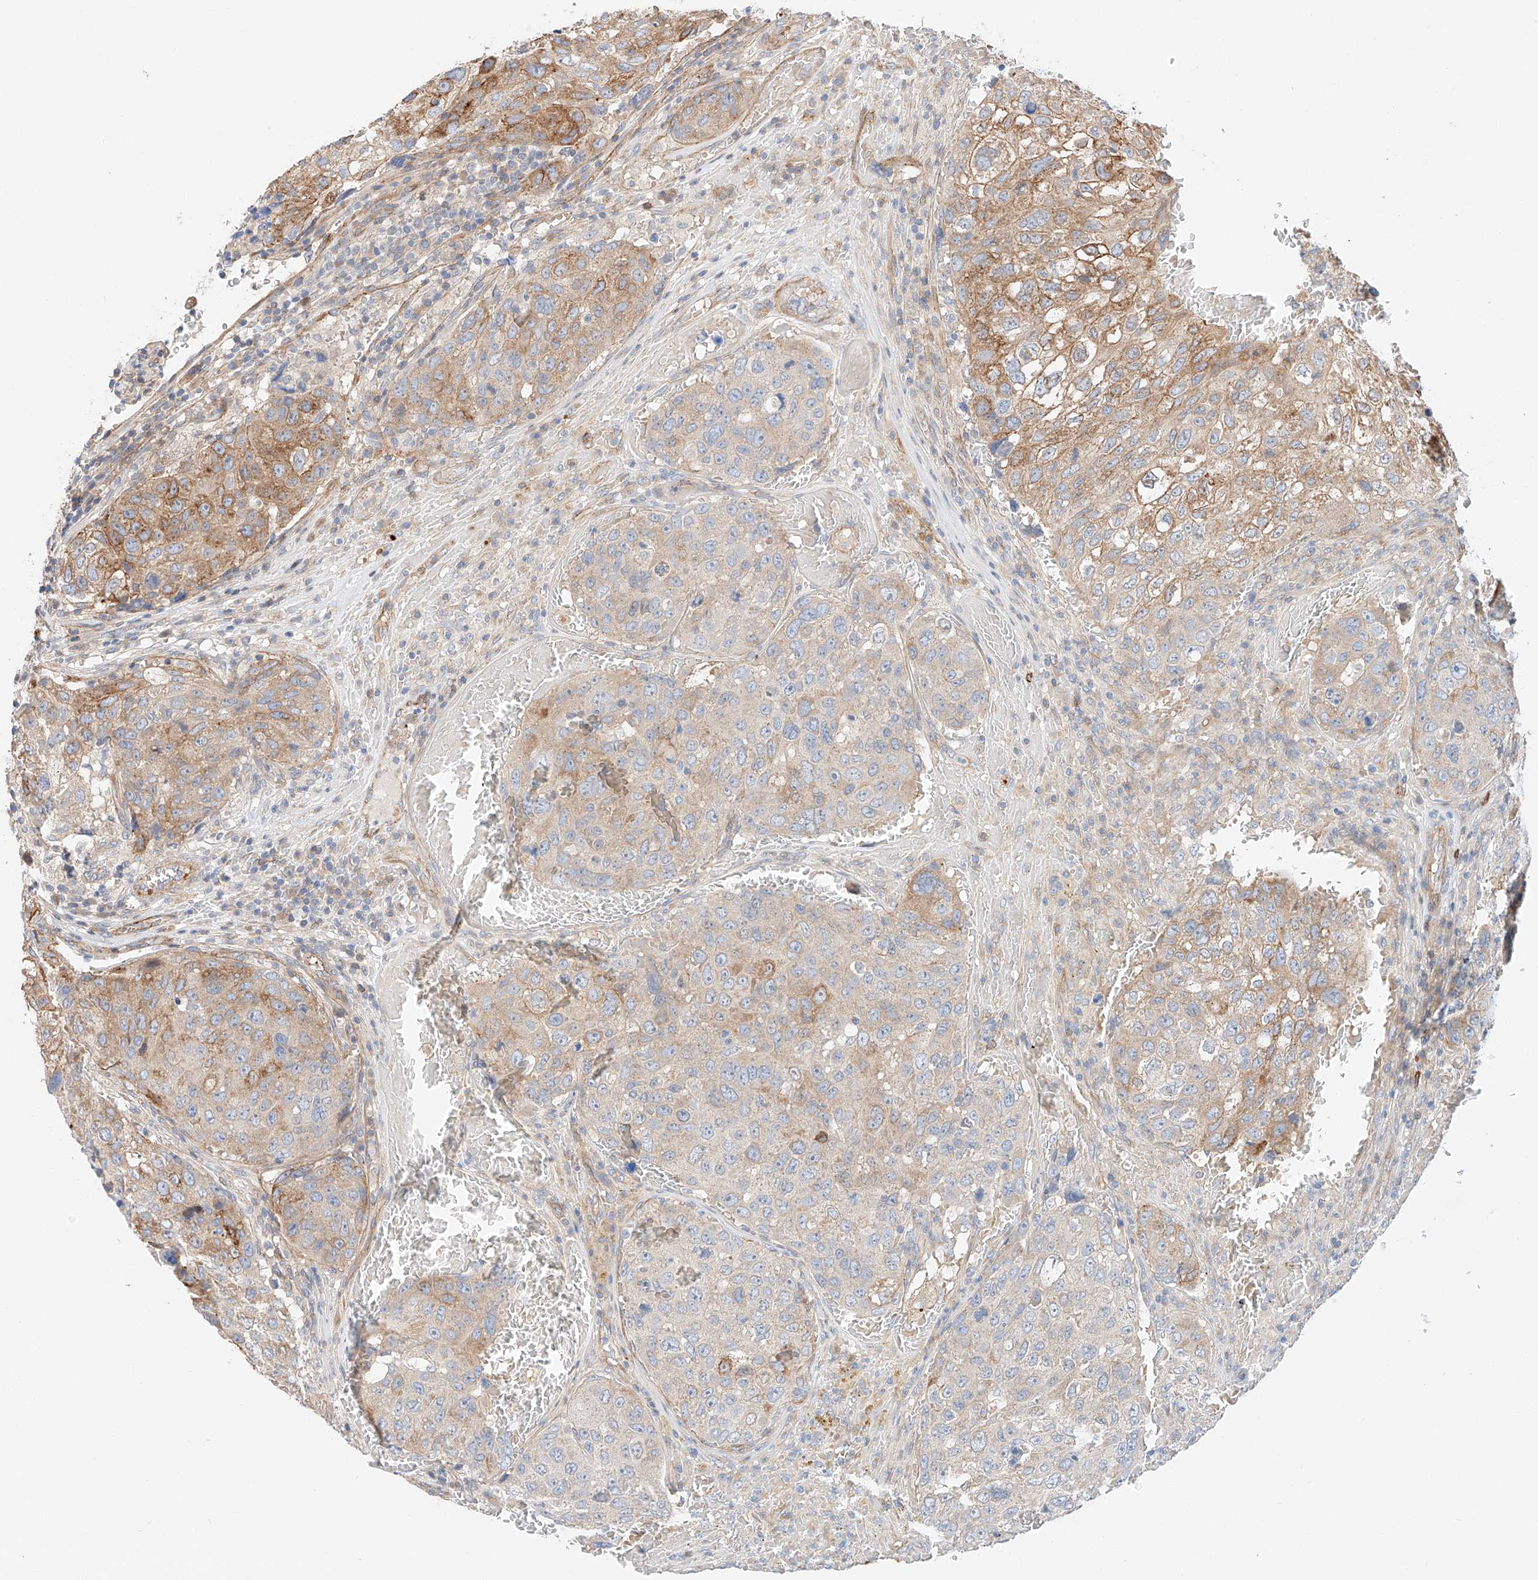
{"staining": {"intensity": "moderate", "quantity": "25%-75%", "location": "cytoplasmic/membranous"}, "tissue": "urothelial cancer", "cell_type": "Tumor cells", "image_type": "cancer", "snomed": [{"axis": "morphology", "description": "Urothelial carcinoma, High grade"}, {"axis": "topography", "description": "Lymph node"}, {"axis": "topography", "description": "Urinary bladder"}], "caption": "Moderate cytoplasmic/membranous protein staining is appreciated in approximately 25%-75% of tumor cells in urothelial carcinoma (high-grade). The staining was performed using DAB, with brown indicating positive protein expression. Nuclei are stained blue with hematoxylin.", "gene": "MINDY4", "patient": {"sex": "male", "age": 51}}